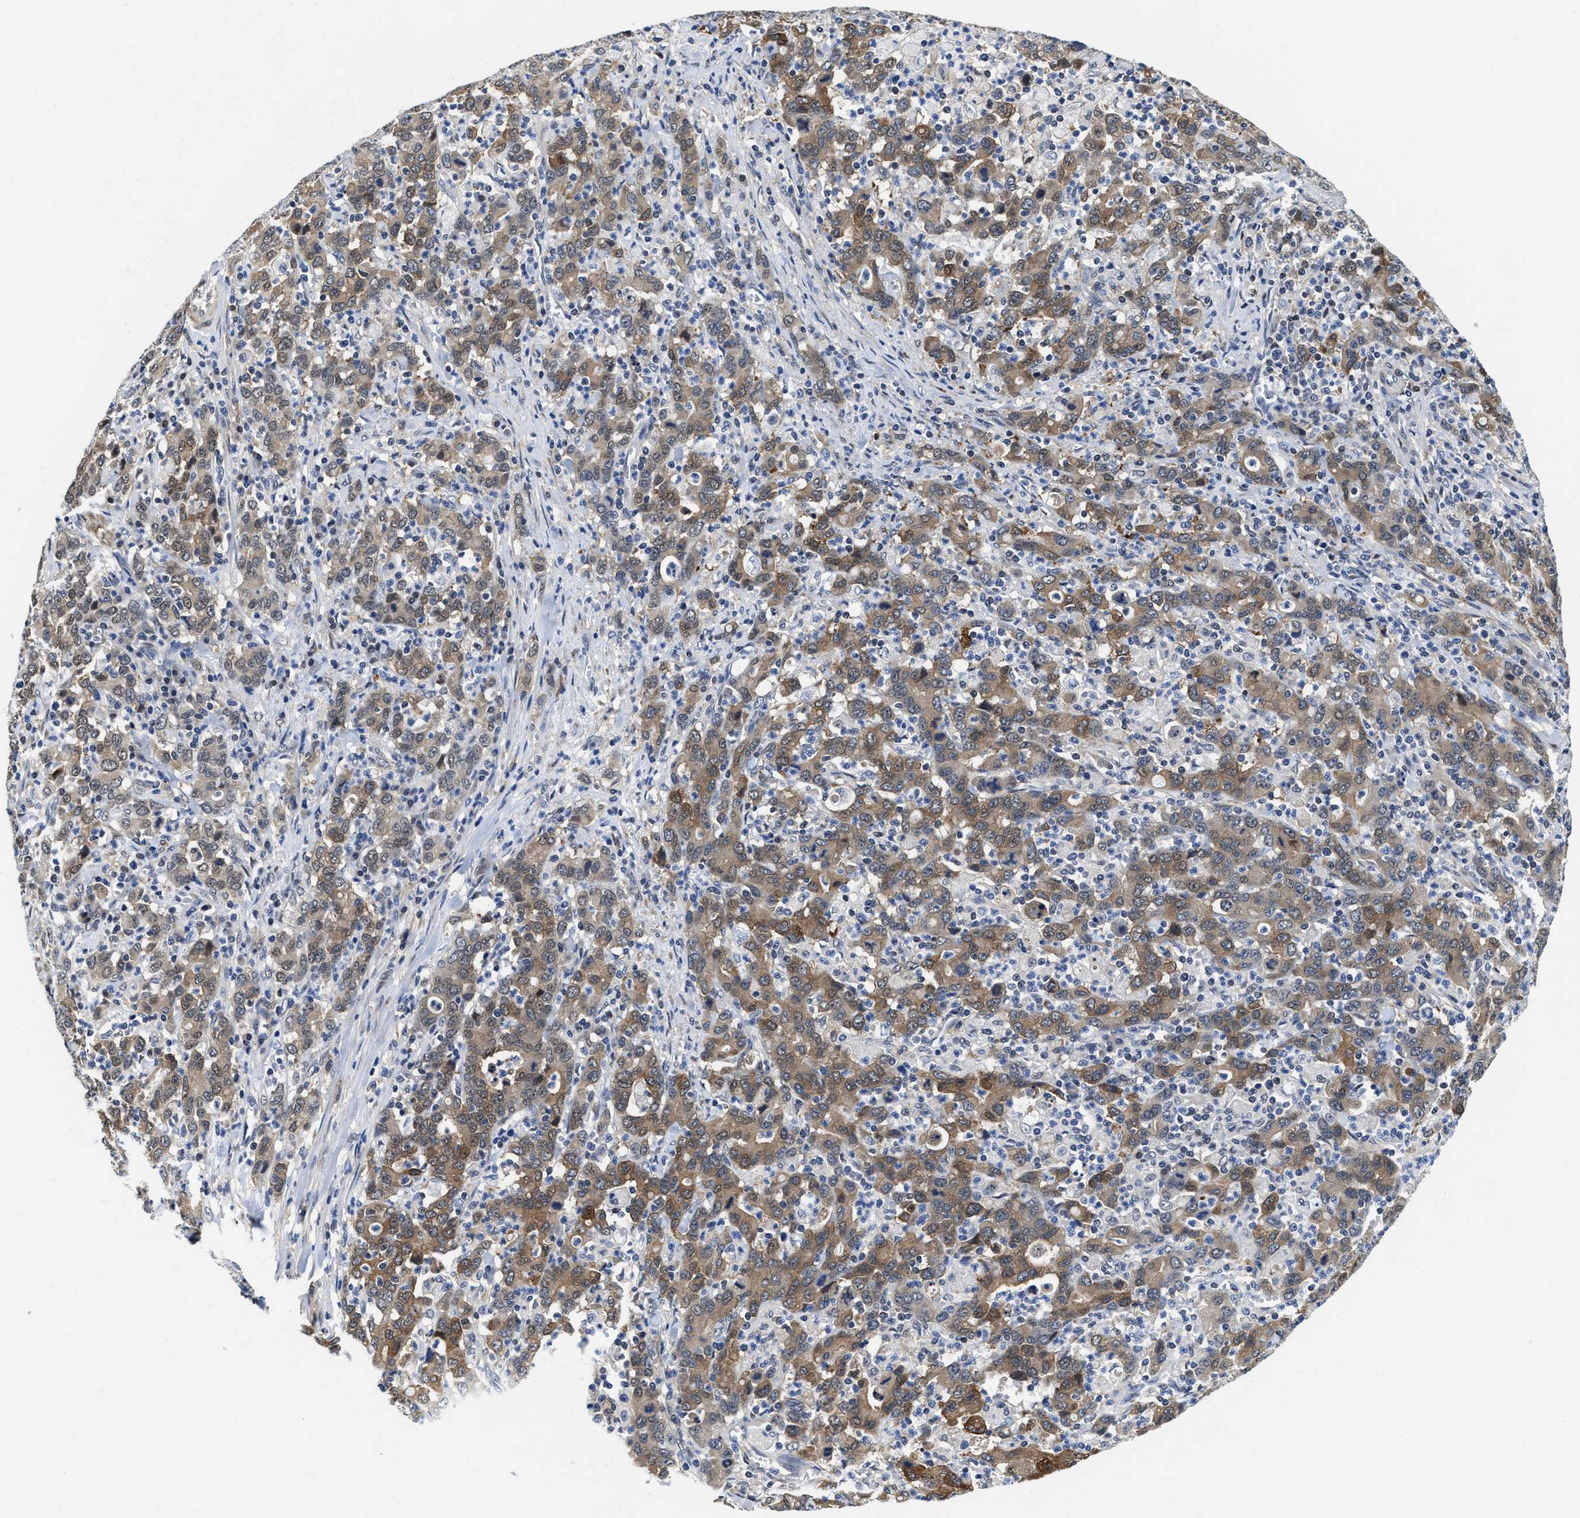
{"staining": {"intensity": "moderate", "quantity": ">75%", "location": "cytoplasmic/membranous"}, "tissue": "stomach cancer", "cell_type": "Tumor cells", "image_type": "cancer", "snomed": [{"axis": "morphology", "description": "Adenocarcinoma, NOS"}, {"axis": "topography", "description": "Stomach, upper"}], "caption": "Brown immunohistochemical staining in stomach cancer reveals moderate cytoplasmic/membranous staining in approximately >75% of tumor cells. (brown staining indicates protein expression, while blue staining denotes nuclei).", "gene": "KIF12", "patient": {"sex": "male", "age": 69}}